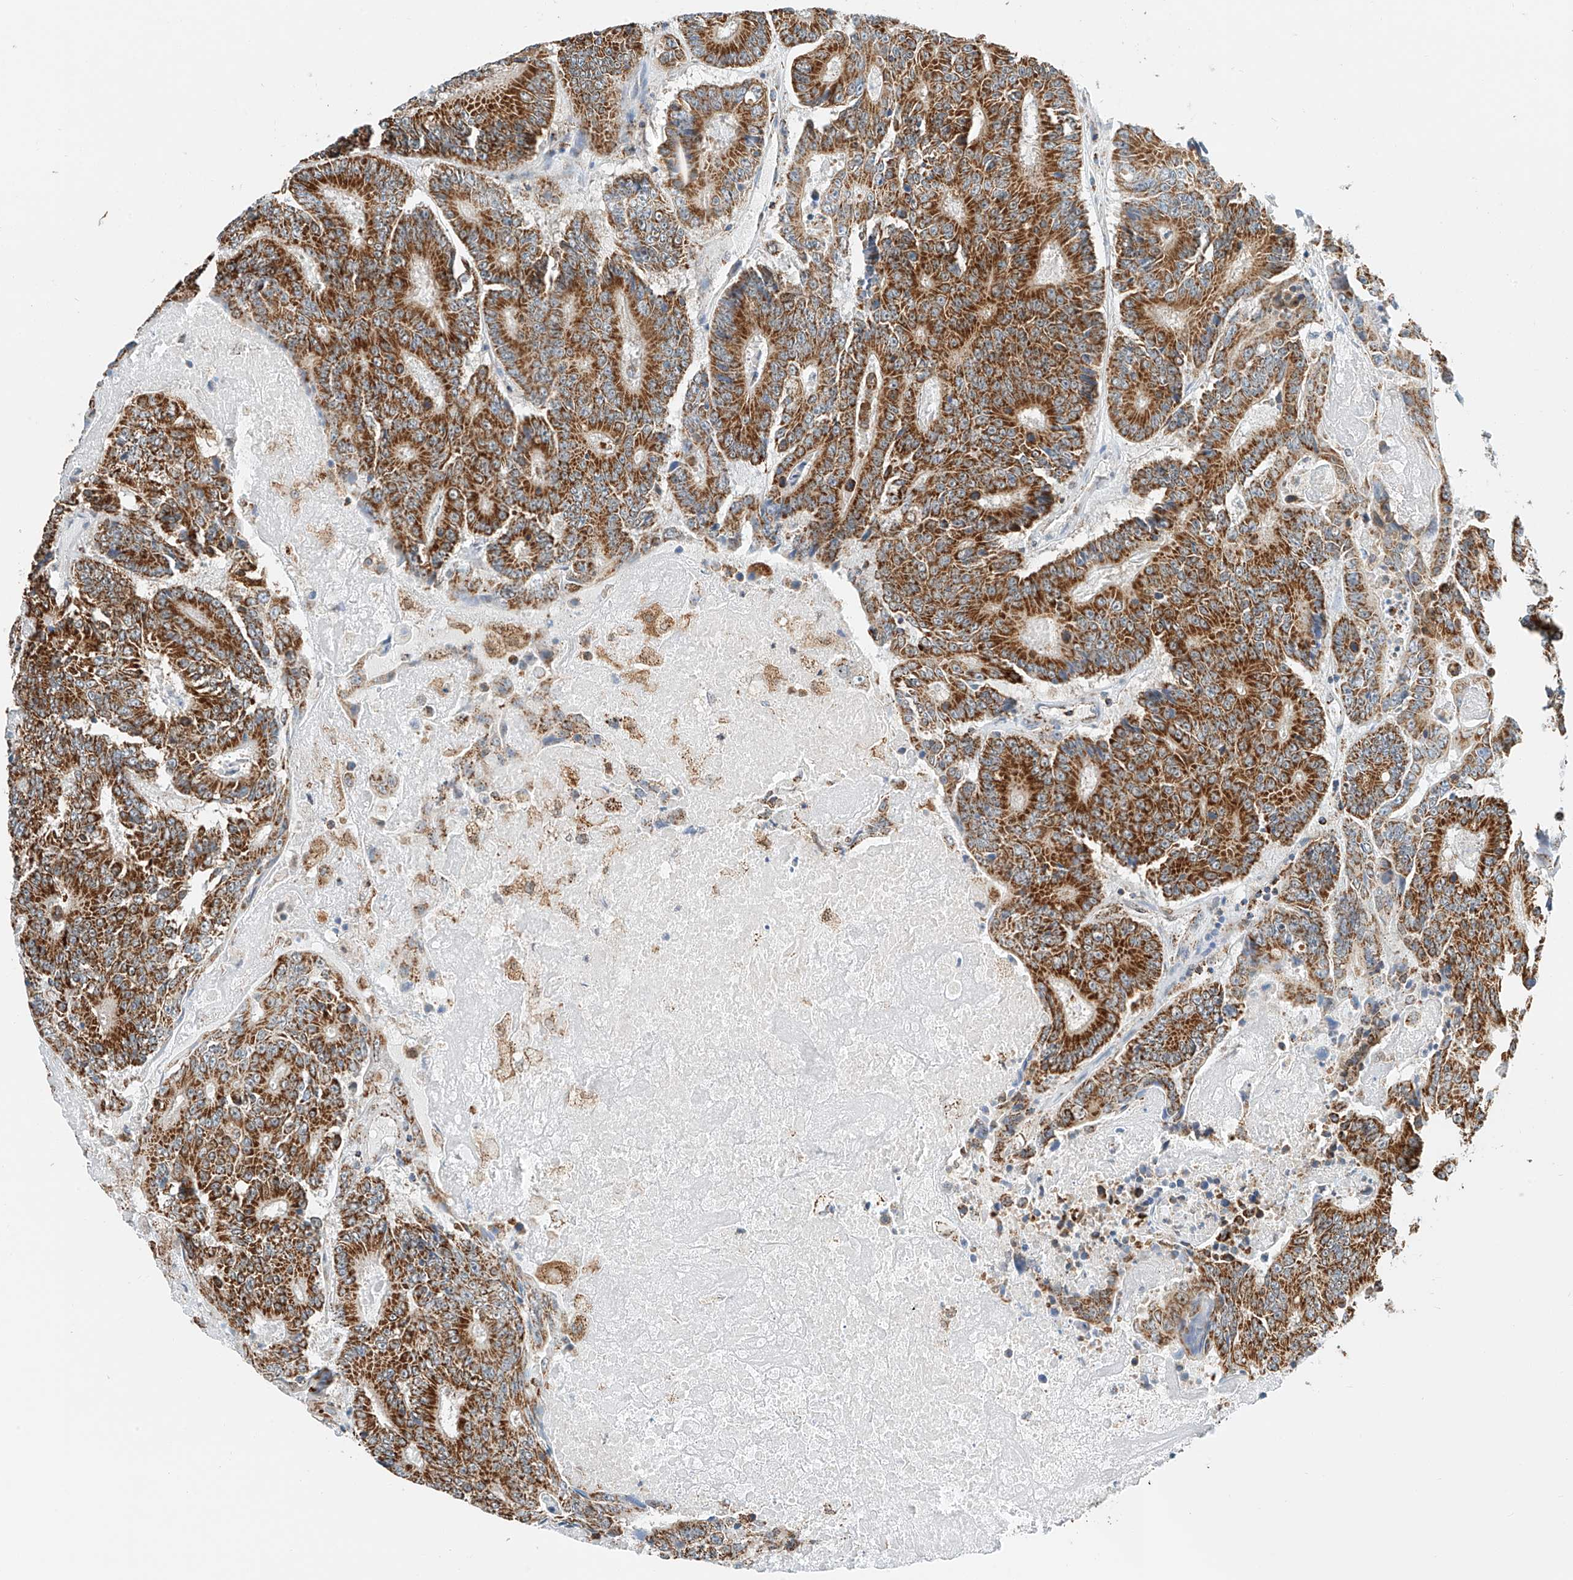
{"staining": {"intensity": "moderate", "quantity": ">75%", "location": "cytoplasmic/membranous"}, "tissue": "colorectal cancer", "cell_type": "Tumor cells", "image_type": "cancer", "snomed": [{"axis": "morphology", "description": "Adenocarcinoma, NOS"}, {"axis": "topography", "description": "Colon"}], "caption": "Colorectal adenocarcinoma tissue reveals moderate cytoplasmic/membranous expression in approximately >75% of tumor cells, visualized by immunohistochemistry.", "gene": "PPA2", "patient": {"sex": "male", "age": 83}}